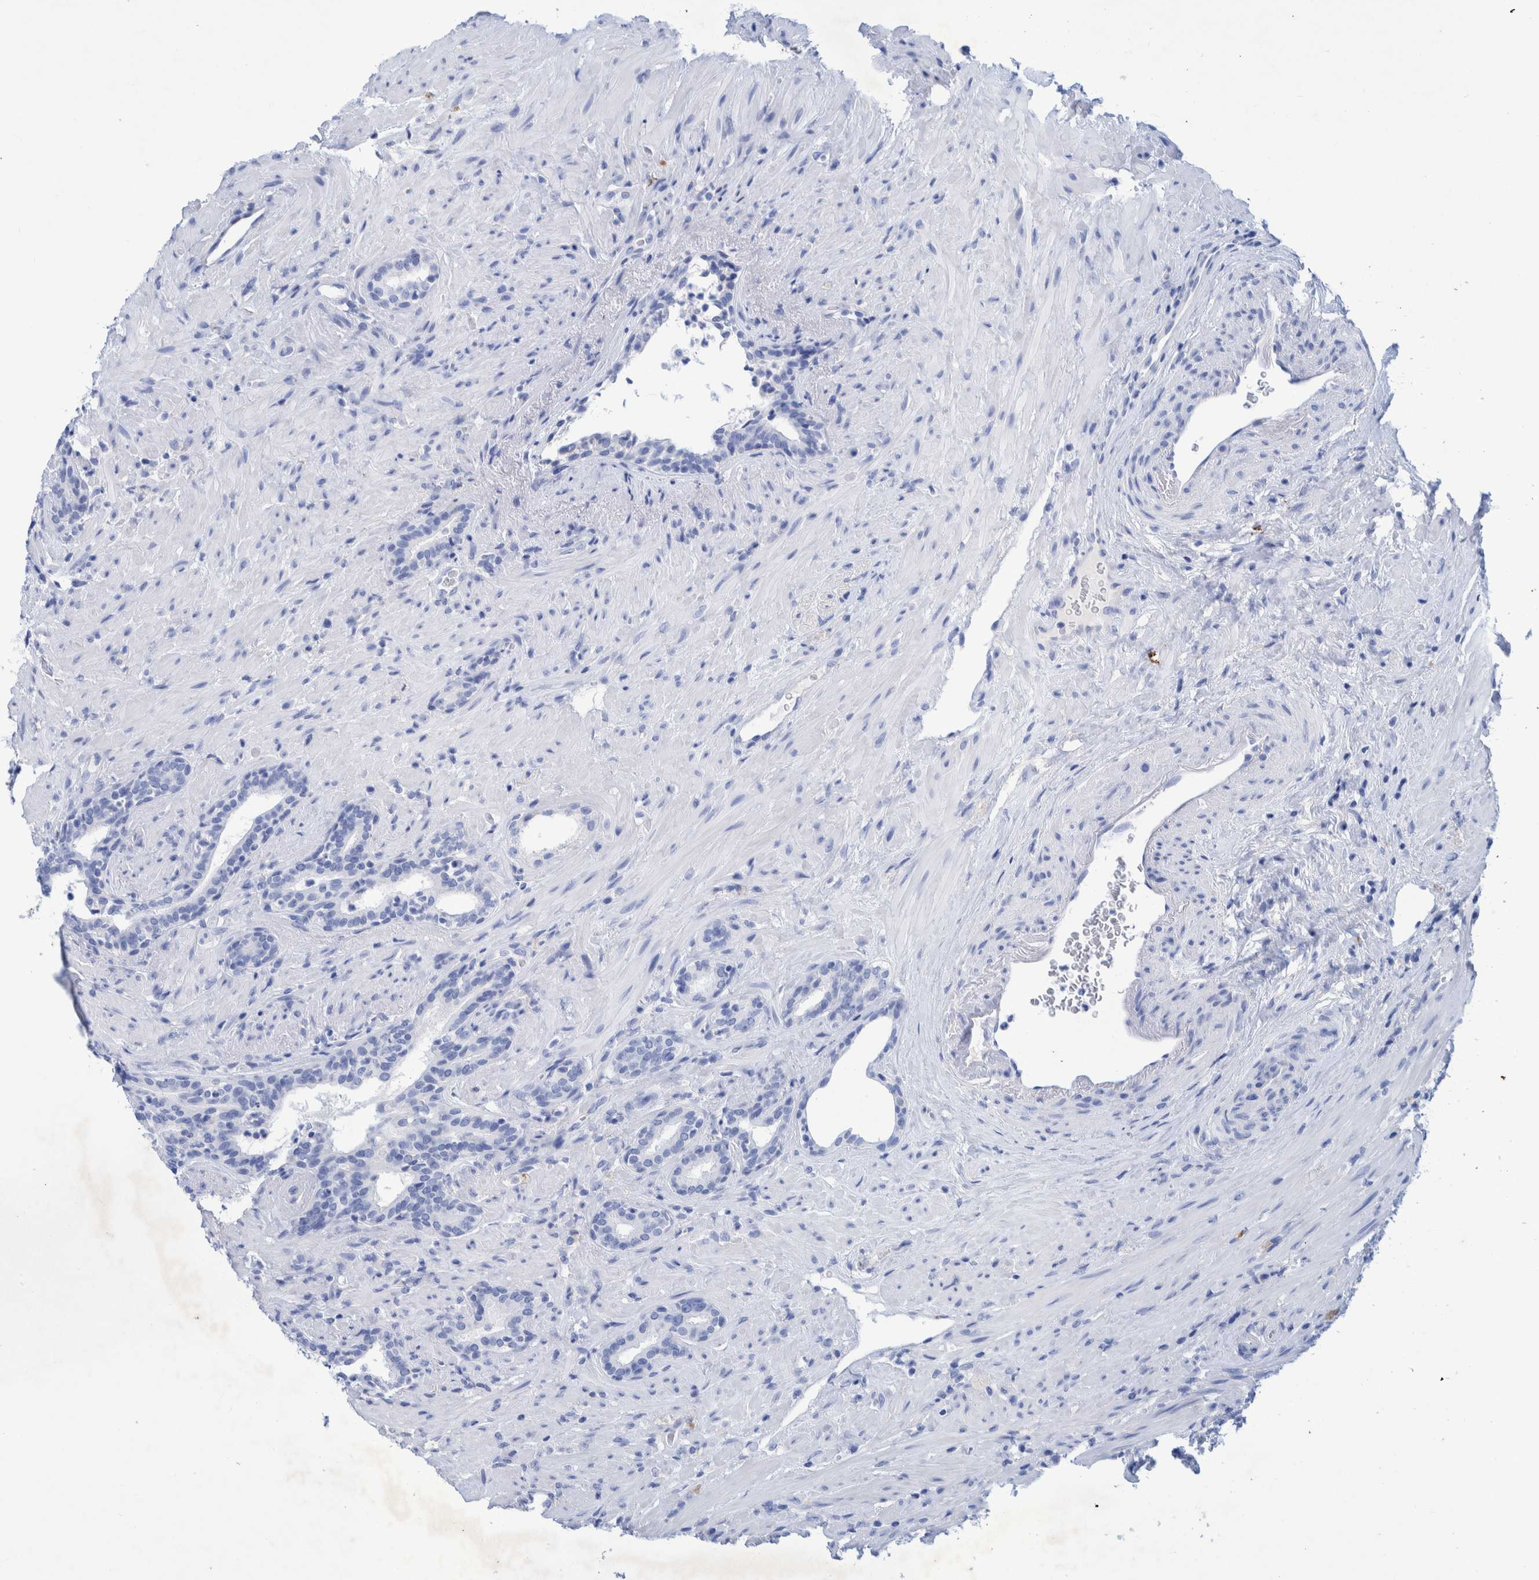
{"staining": {"intensity": "negative", "quantity": "none", "location": "none"}, "tissue": "prostate cancer", "cell_type": "Tumor cells", "image_type": "cancer", "snomed": [{"axis": "morphology", "description": "Adenocarcinoma, High grade"}, {"axis": "topography", "description": "Prostate"}], "caption": "This is an IHC image of prostate cancer (adenocarcinoma (high-grade)). There is no positivity in tumor cells.", "gene": "PERP", "patient": {"sex": "male", "age": 71}}